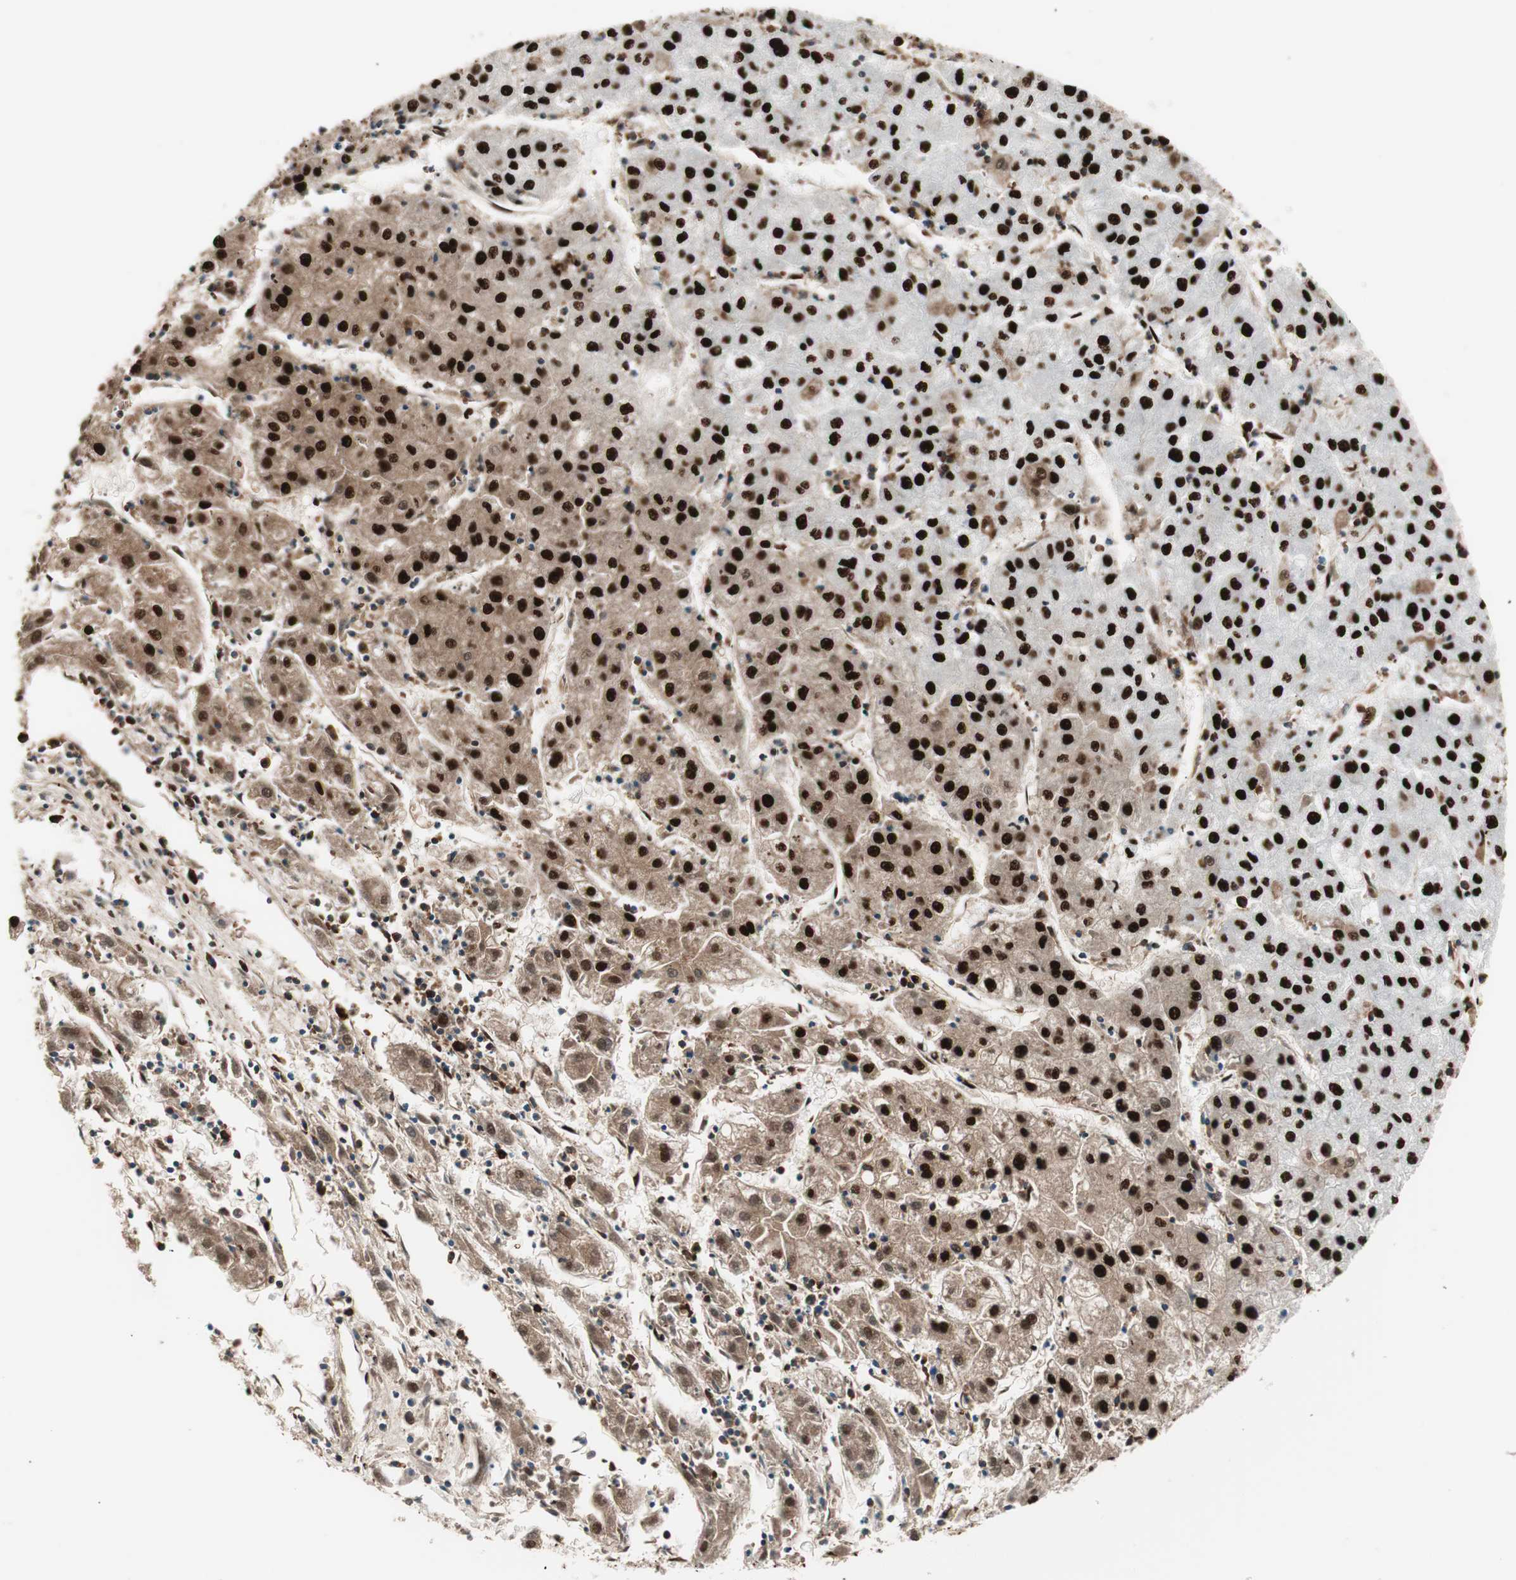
{"staining": {"intensity": "strong", "quantity": ">75%", "location": "cytoplasmic/membranous,nuclear"}, "tissue": "liver cancer", "cell_type": "Tumor cells", "image_type": "cancer", "snomed": [{"axis": "morphology", "description": "Carcinoma, Hepatocellular, NOS"}, {"axis": "topography", "description": "Liver"}], "caption": "High-power microscopy captured an immunohistochemistry micrograph of liver cancer (hepatocellular carcinoma), revealing strong cytoplasmic/membranous and nuclear positivity in about >75% of tumor cells.", "gene": "PSME3", "patient": {"sex": "male", "age": 72}}